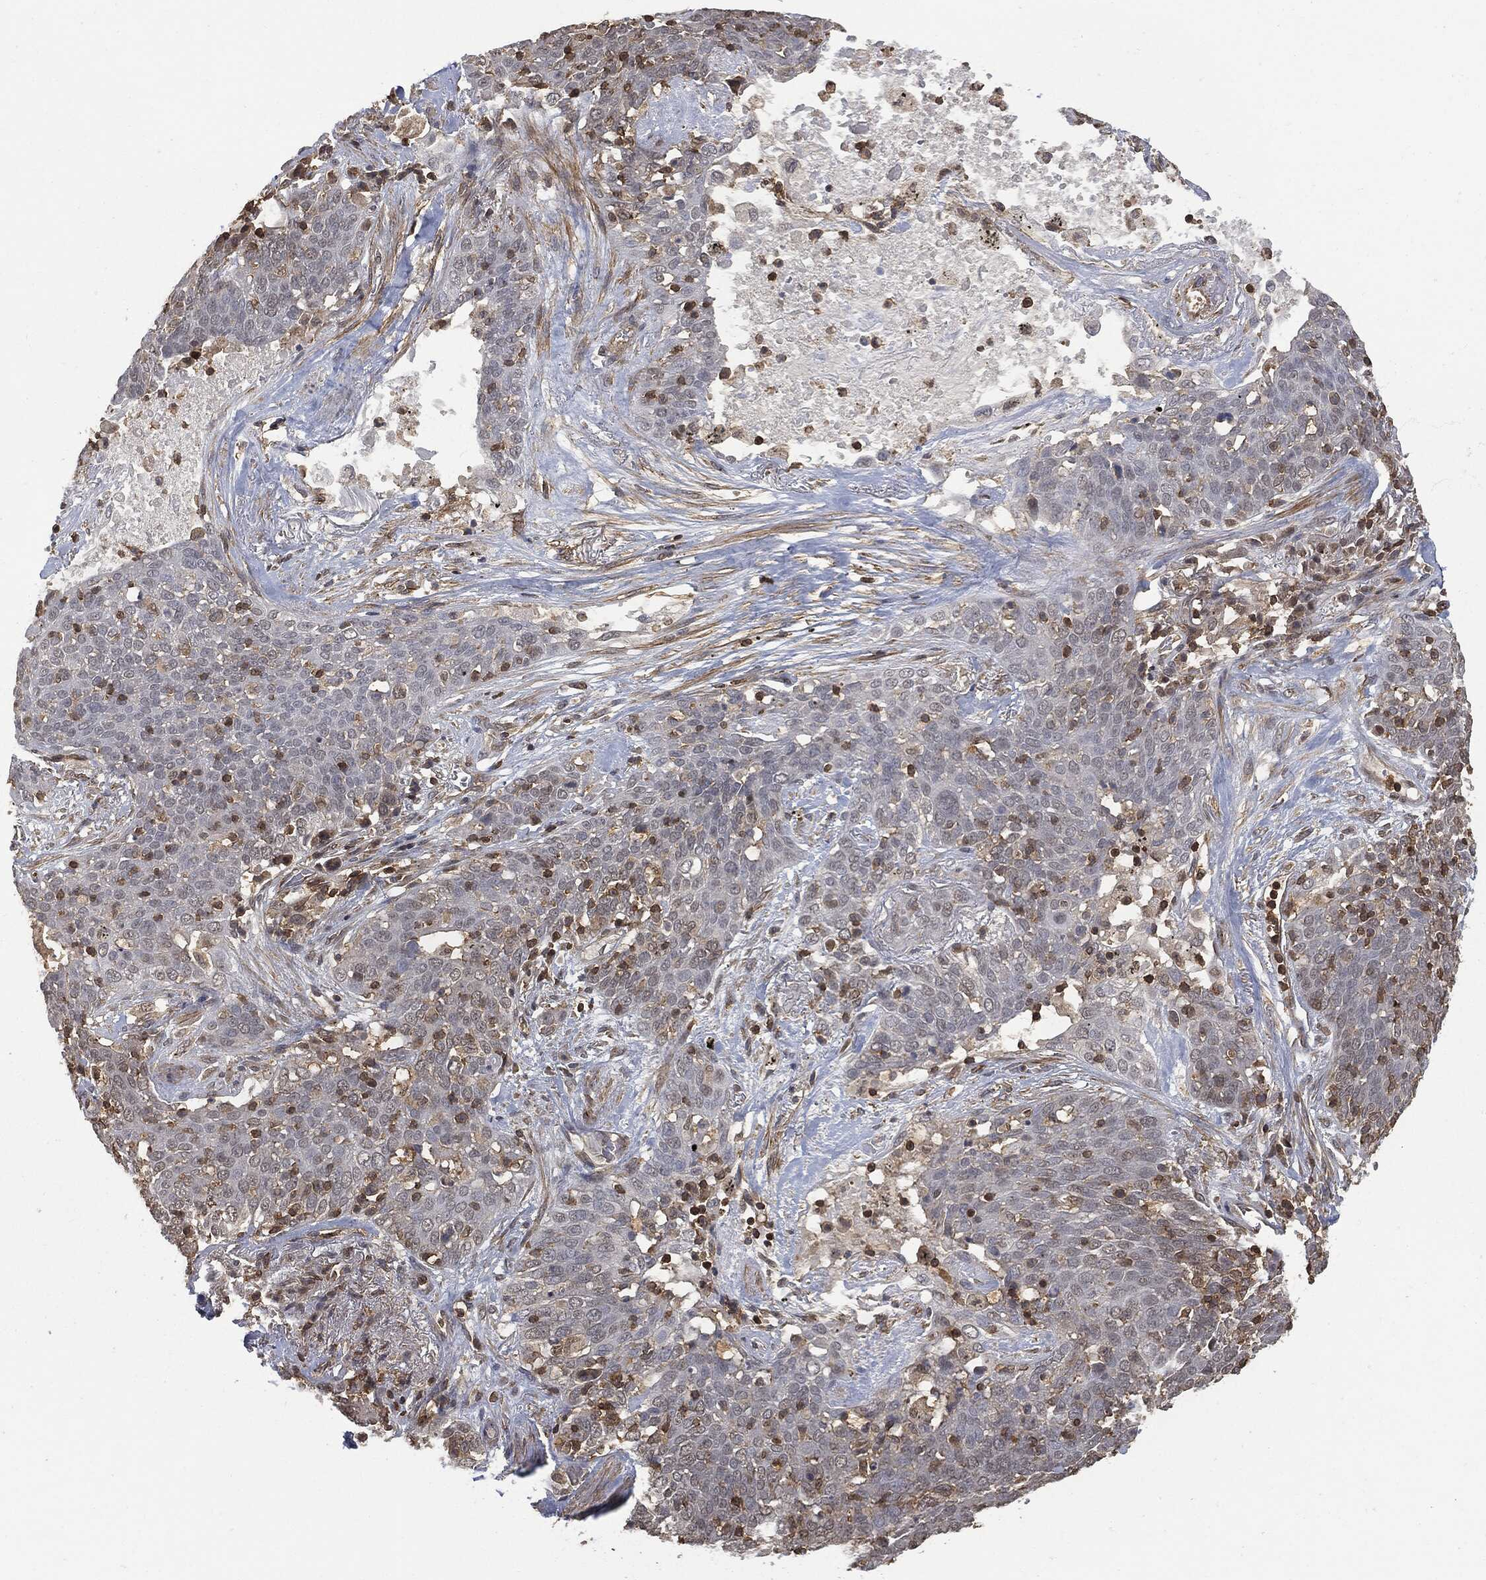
{"staining": {"intensity": "negative", "quantity": "none", "location": "none"}, "tissue": "lung cancer", "cell_type": "Tumor cells", "image_type": "cancer", "snomed": [{"axis": "morphology", "description": "Squamous cell carcinoma, NOS"}, {"axis": "topography", "description": "Lung"}], "caption": "Human lung squamous cell carcinoma stained for a protein using immunohistochemistry (IHC) exhibits no positivity in tumor cells.", "gene": "PSMB10", "patient": {"sex": "male", "age": 82}}